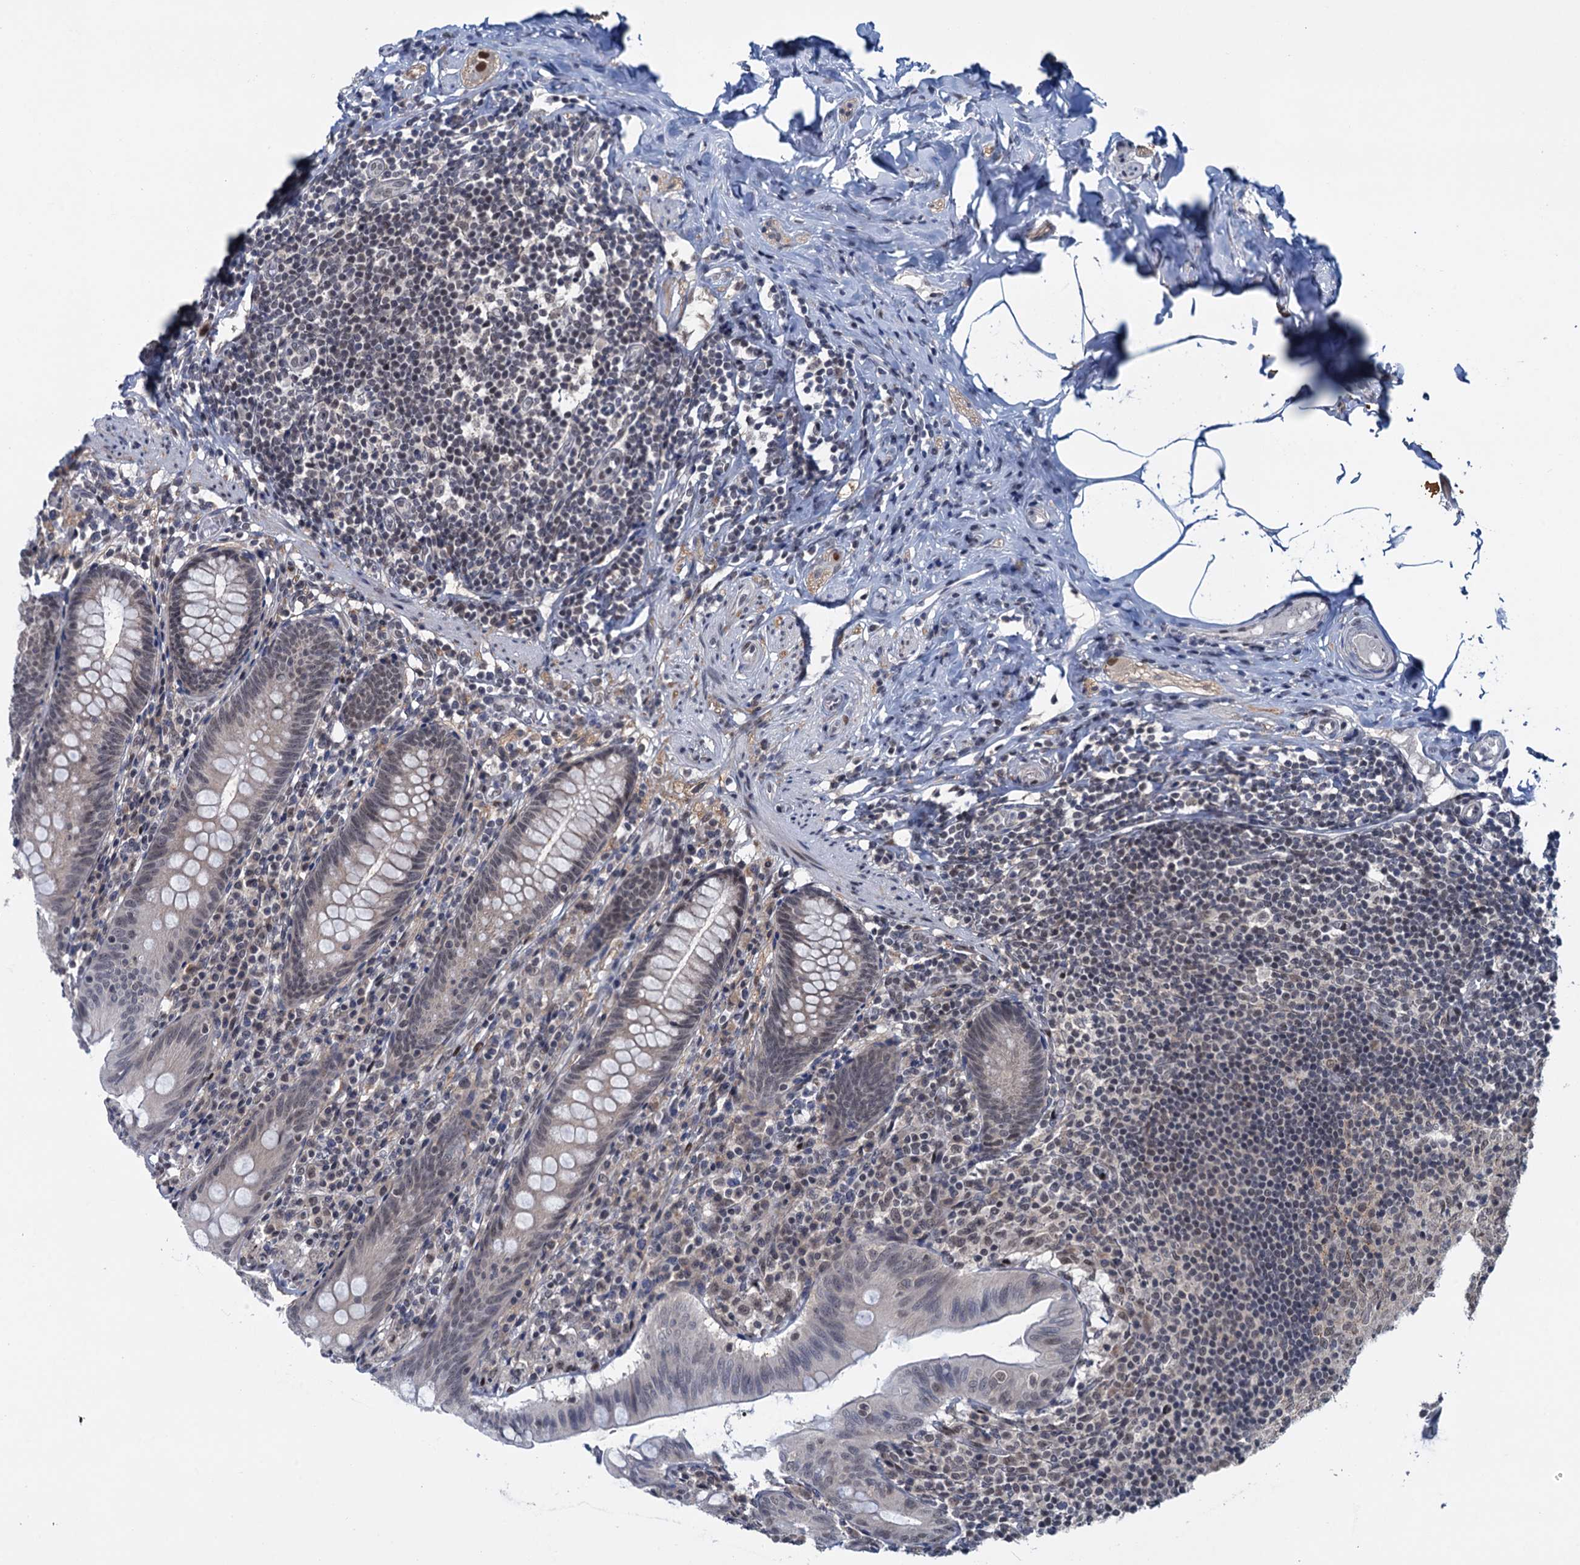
{"staining": {"intensity": "weak", "quantity": ">75%", "location": "nuclear"}, "tissue": "appendix", "cell_type": "Glandular cells", "image_type": "normal", "snomed": [{"axis": "morphology", "description": "Normal tissue, NOS"}, {"axis": "topography", "description": "Appendix"}], "caption": "Protein expression analysis of benign appendix displays weak nuclear staining in about >75% of glandular cells. The staining is performed using DAB brown chromogen to label protein expression. The nuclei are counter-stained blue using hematoxylin.", "gene": "SAE1", "patient": {"sex": "male", "age": 55}}